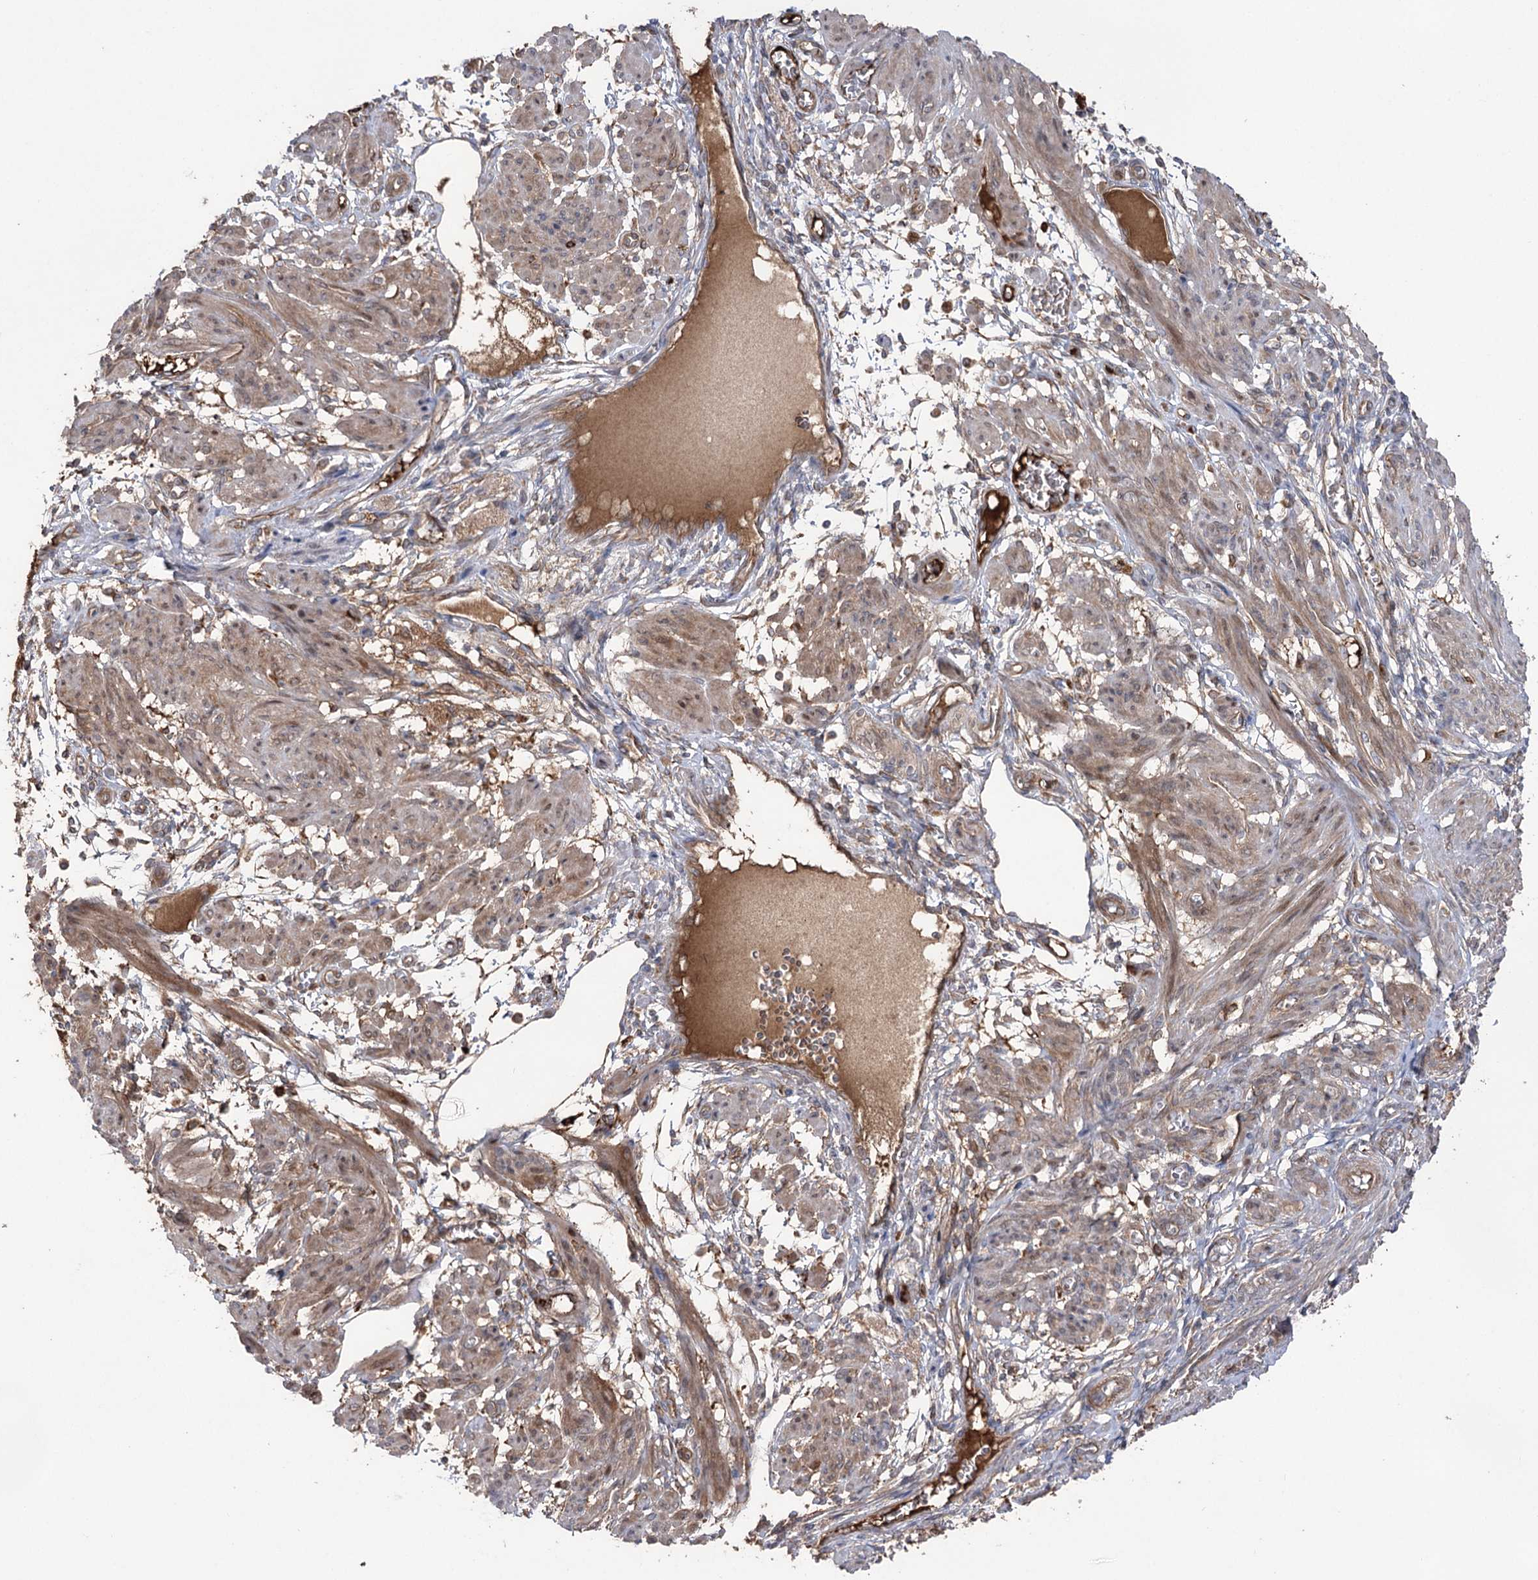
{"staining": {"intensity": "moderate", "quantity": ">75%", "location": "cytoplasmic/membranous,nuclear"}, "tissue": "smooth muscle", "cell_type": "Smooth muscle cells", "image_type": "normal", "snomed": [{"axis": "morphology", "description": "Normal tissue, NOS"}, {"axis": "topography", "description": "Smooth muscle"}], "caption": "The micrograph shows a brown stain indicating the presence of a protein in the cytoplasmic/membranous,nuclear of smooth muscle cells in smooth muscle. Nuclei are stained in blue.", "gene": "OTUD1", "patient": {"sex": "female", "age": 39}}